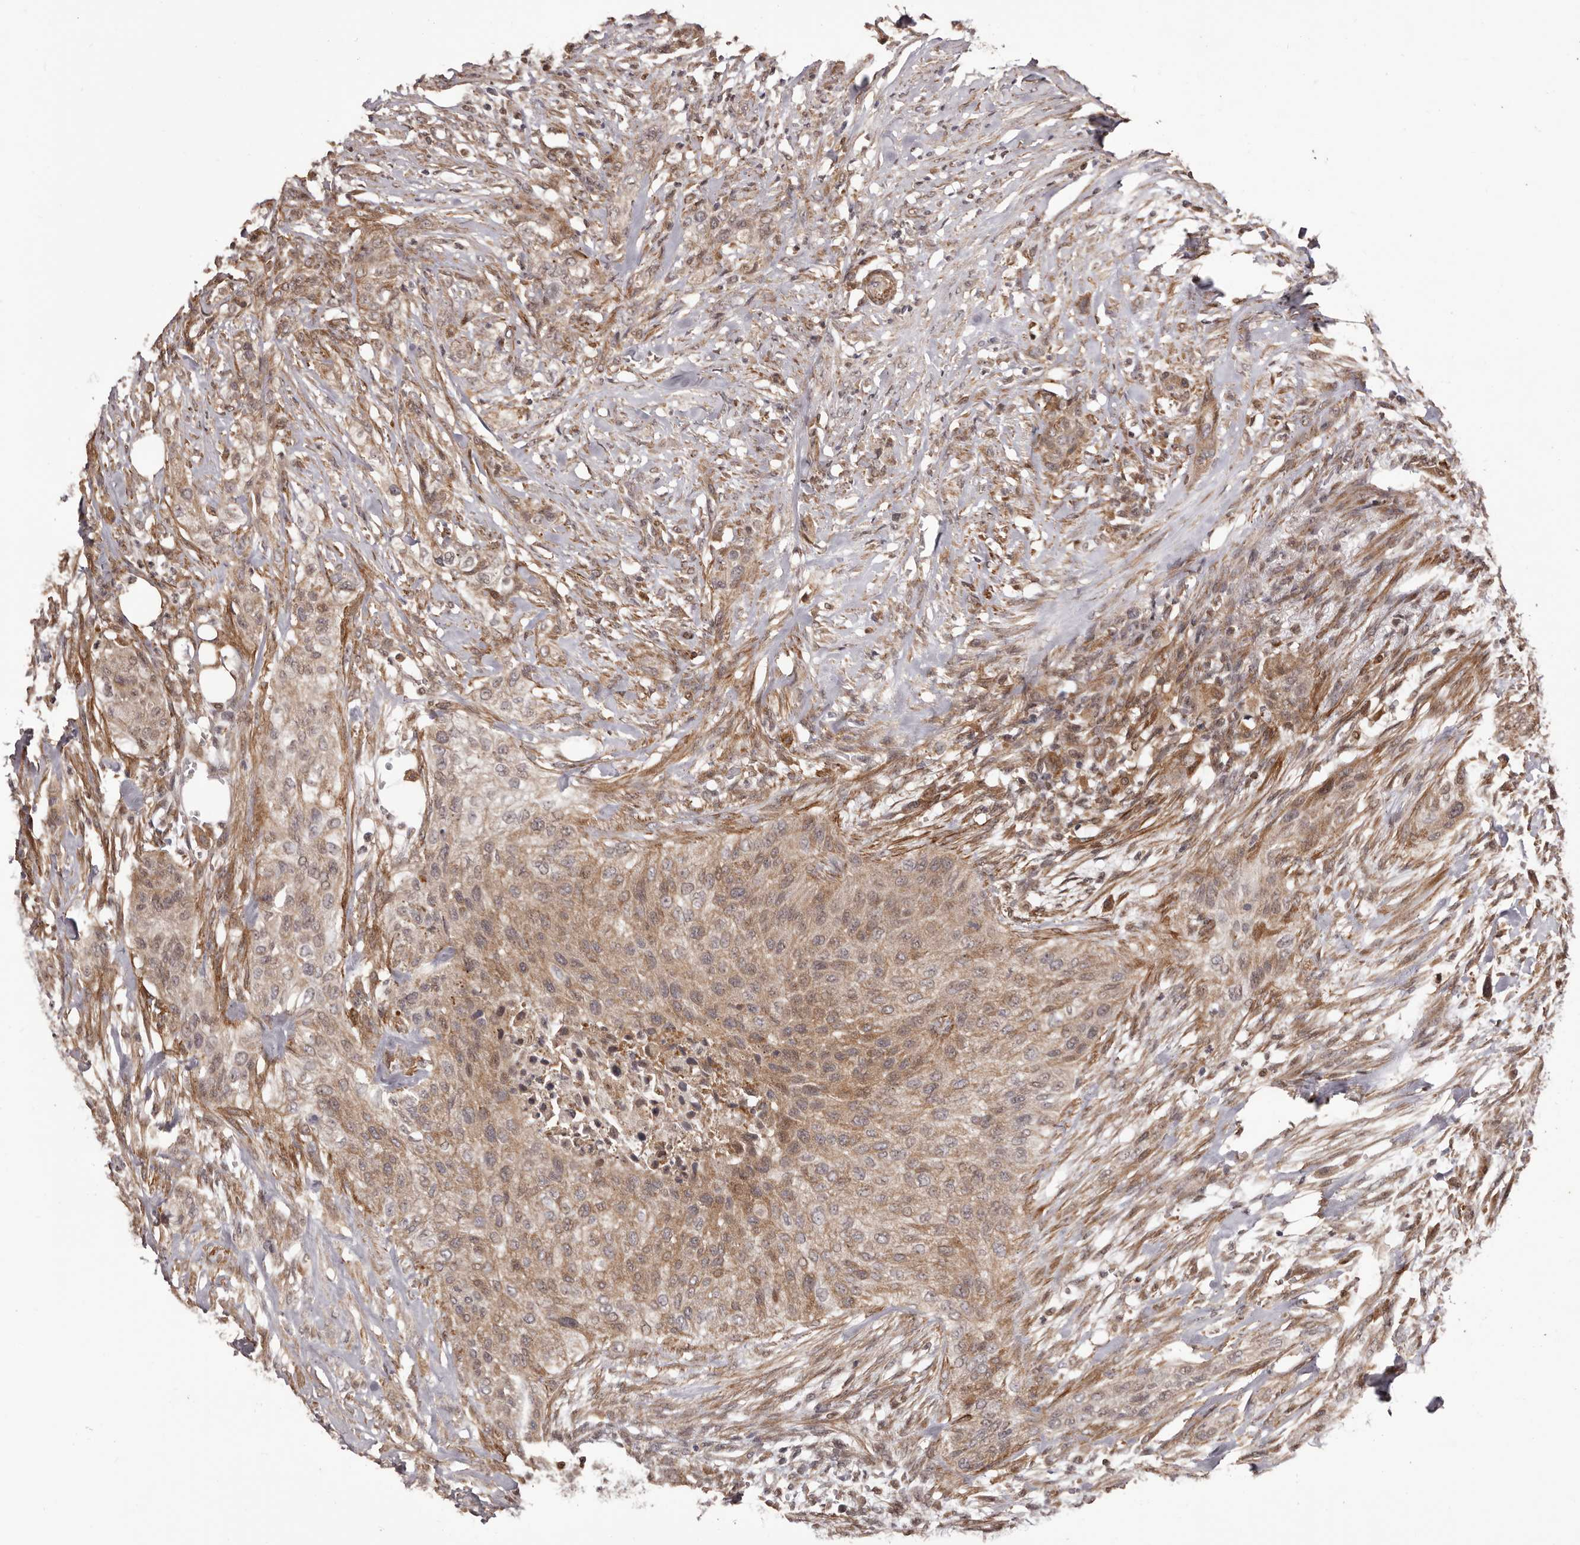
{"staining": {"intensity": "moderate", "quantity": ">75%", "location": "cytoplasmic/membranous"}, "tissue": "urothelial cancer", "cell_type": "Tumor cells", "image_type": "cancer", "snomed": [{"axis": "morphology", "description": "Urothelial carcinoma, High grade"}, {"axis": "topography", "description": "Urinary bladder"}], "caption": "High-grade urothelial carcinoma stained with IHC reveals moderate cytoplasmic/membranous staining in about >75% of tumor cells.", "gene": "ZCCHC7", "patient": {"sex": "male", "age": 35}}